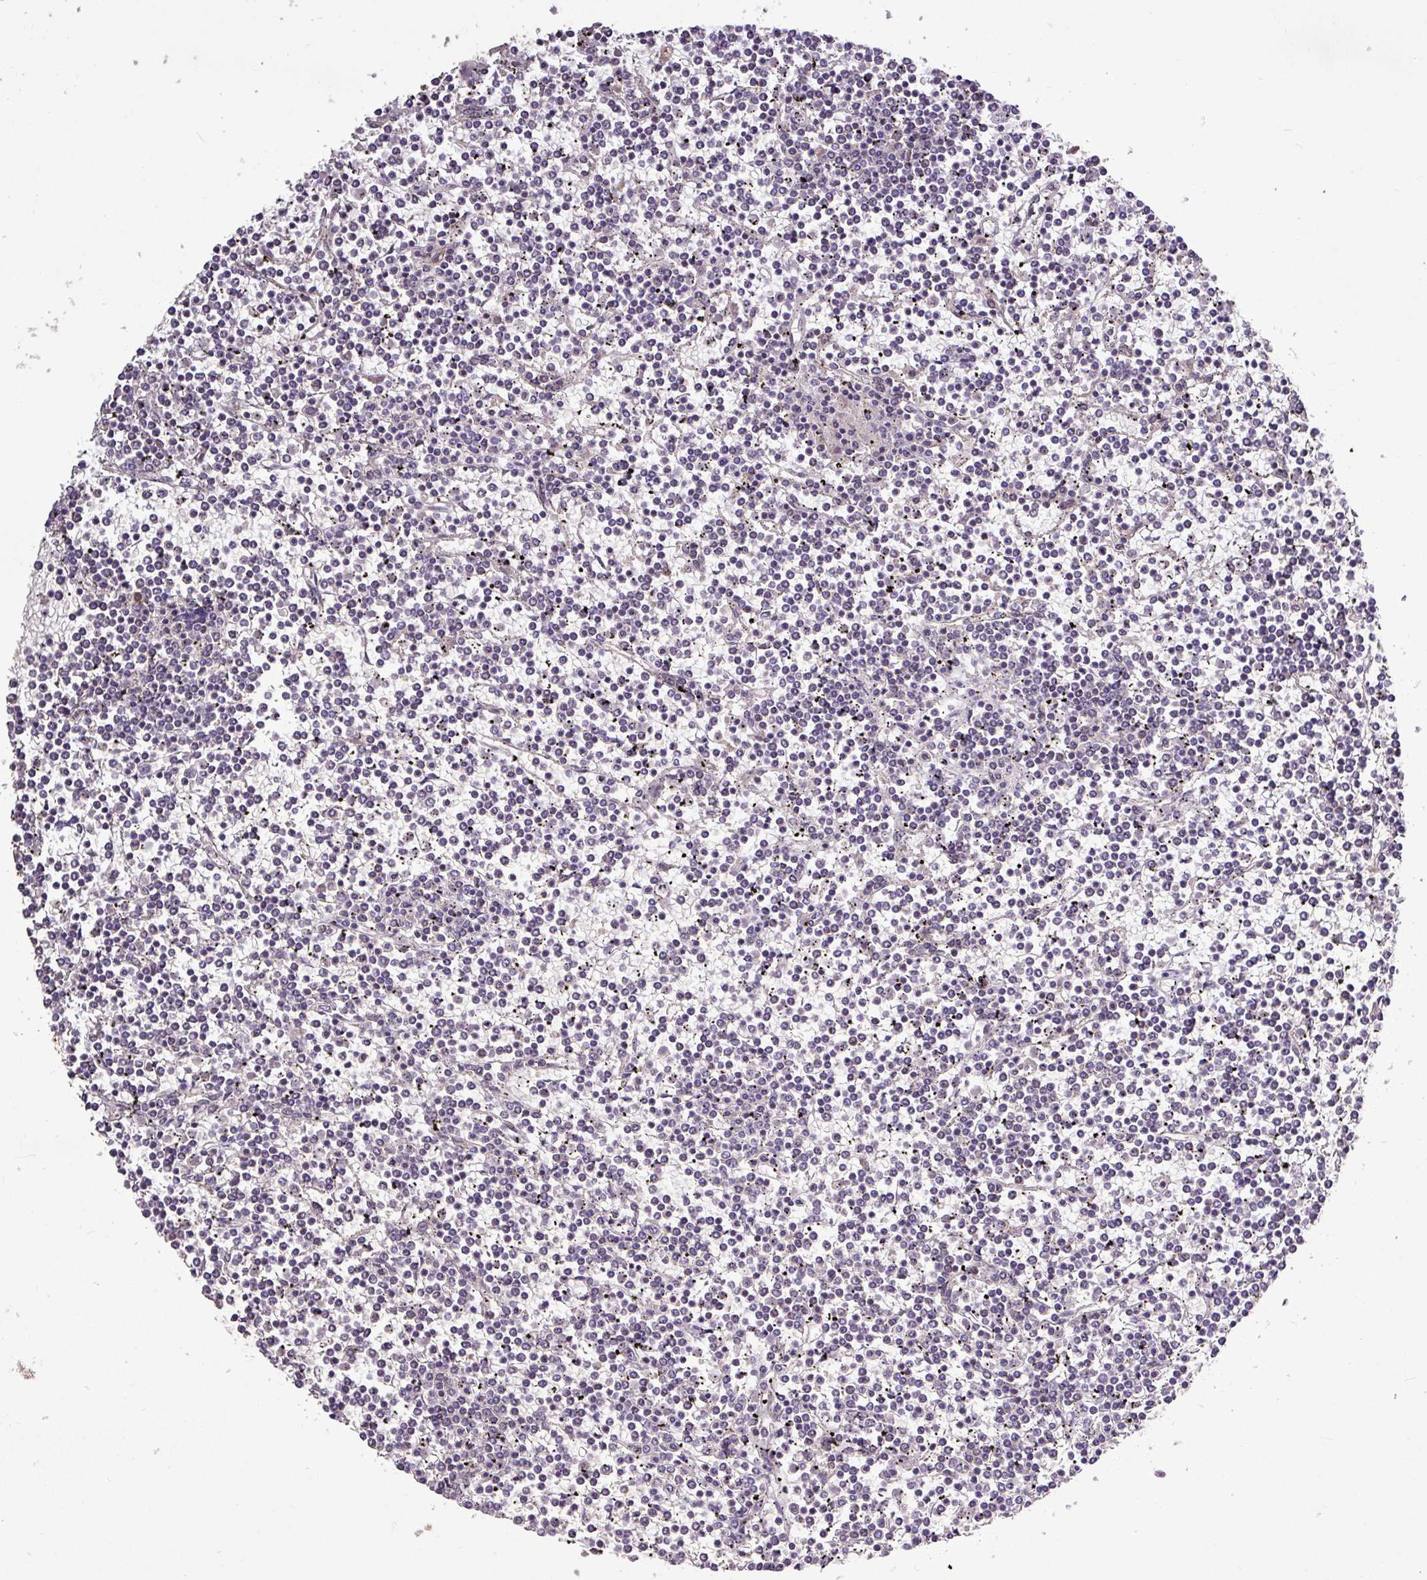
{"staining": {"intensity": "negative", "quantity": "none", "location": "none"}, "tissue": "lymphoma", "cell_type": "Tumor cells", "image_type": "cancer", "snomed": [{"axis": "morphology", "description": "Malignant lymphoma, non-Hodgkin's type, Low grade"}, {"axis": "topography", "description": "Spleen"}], "caption": "Immunohistochemistry micrograph of malignant lymphoma, non-Hodgkin's type (low-grade) stained for a protein (brown), which exhibits no staining in tumor cells.", "gene": "SKIC2", "patient": {"sex": "female", "age": 19}}